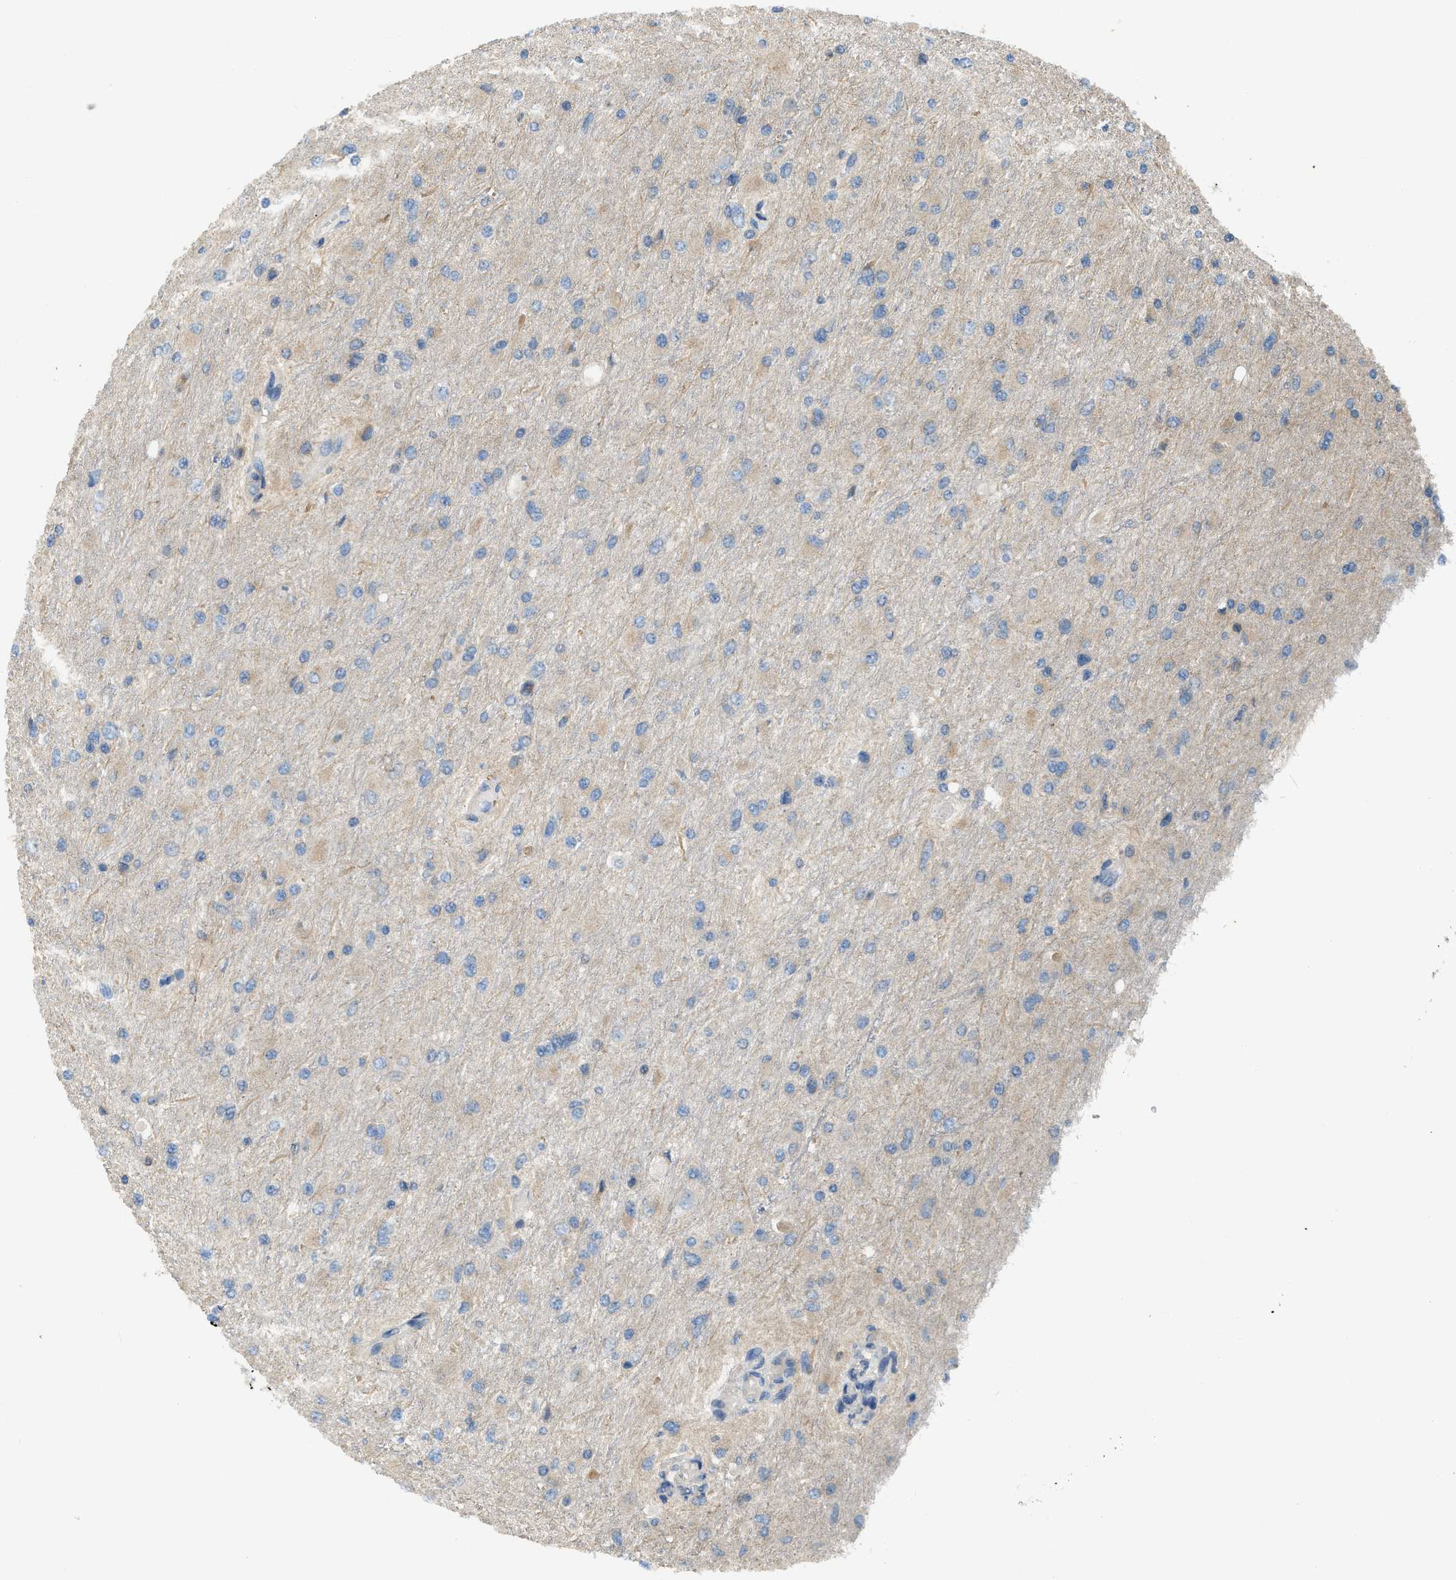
{"staining": {"intensity": "negative", "quantity": "none", "location": "none"}, "tissue": "glioma", "cell_type": "Tumor cells", "image_type": "cancer", "snomed": [{"axis": "morphology", "description": "Glioma, malignant, High grade"}, {"axis": "topography", "description": "Cerebral cortex"}], "caption": "High magnification brightfield microscopy of malignant glioma (high-grade) stained with DAB (3,3'-diaminobenzidine) (brown) and counterstained with hematoxylin (blue): tumor cells show no significant expression.", "gene": "PAFAH2", "patient": {"sex": "female", "age": 36}}